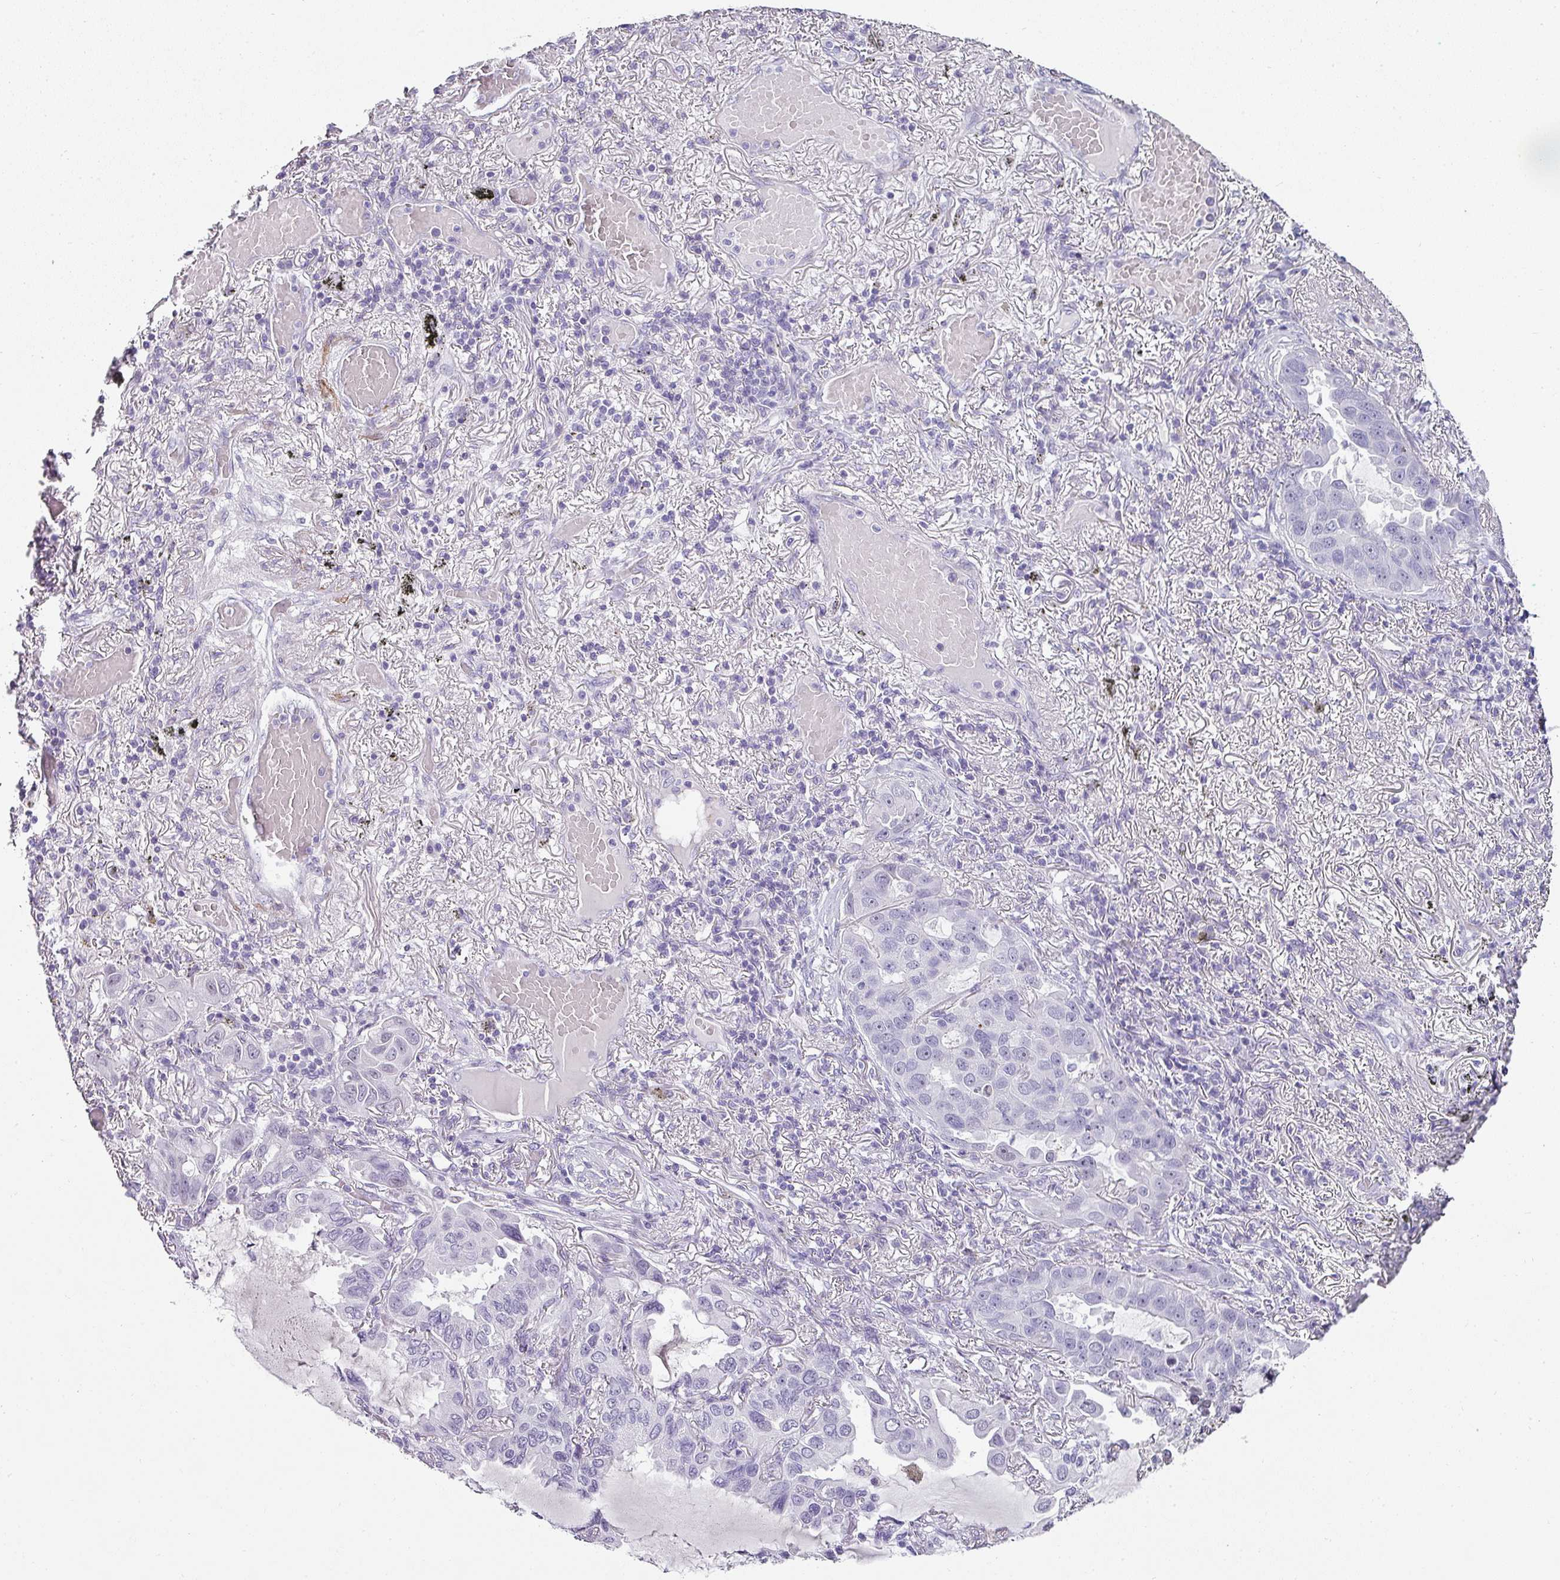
{"staining": {"intensity": "negative", "quantity": "none", "location": "none"}, "tissue": "lung cancer", "cell_type": "Tumor cells", "image_type": "cancer", "snomed": [{"axis": "morphology", "description": "Adenocarcinoma, NOS"}, {"axis": "topography", "description": "Lung"}], "caption": "The image shows no staining of tumor cells in lung cancer (adenocarcinoma). Brightfield microscopy of immunohistochemistry (IHC) stained with DAB (brown) and hematoxylin (blue), captured at high magnification.", "gene": "TRA2A", "patient": {"sex": "male", "age": 64}}